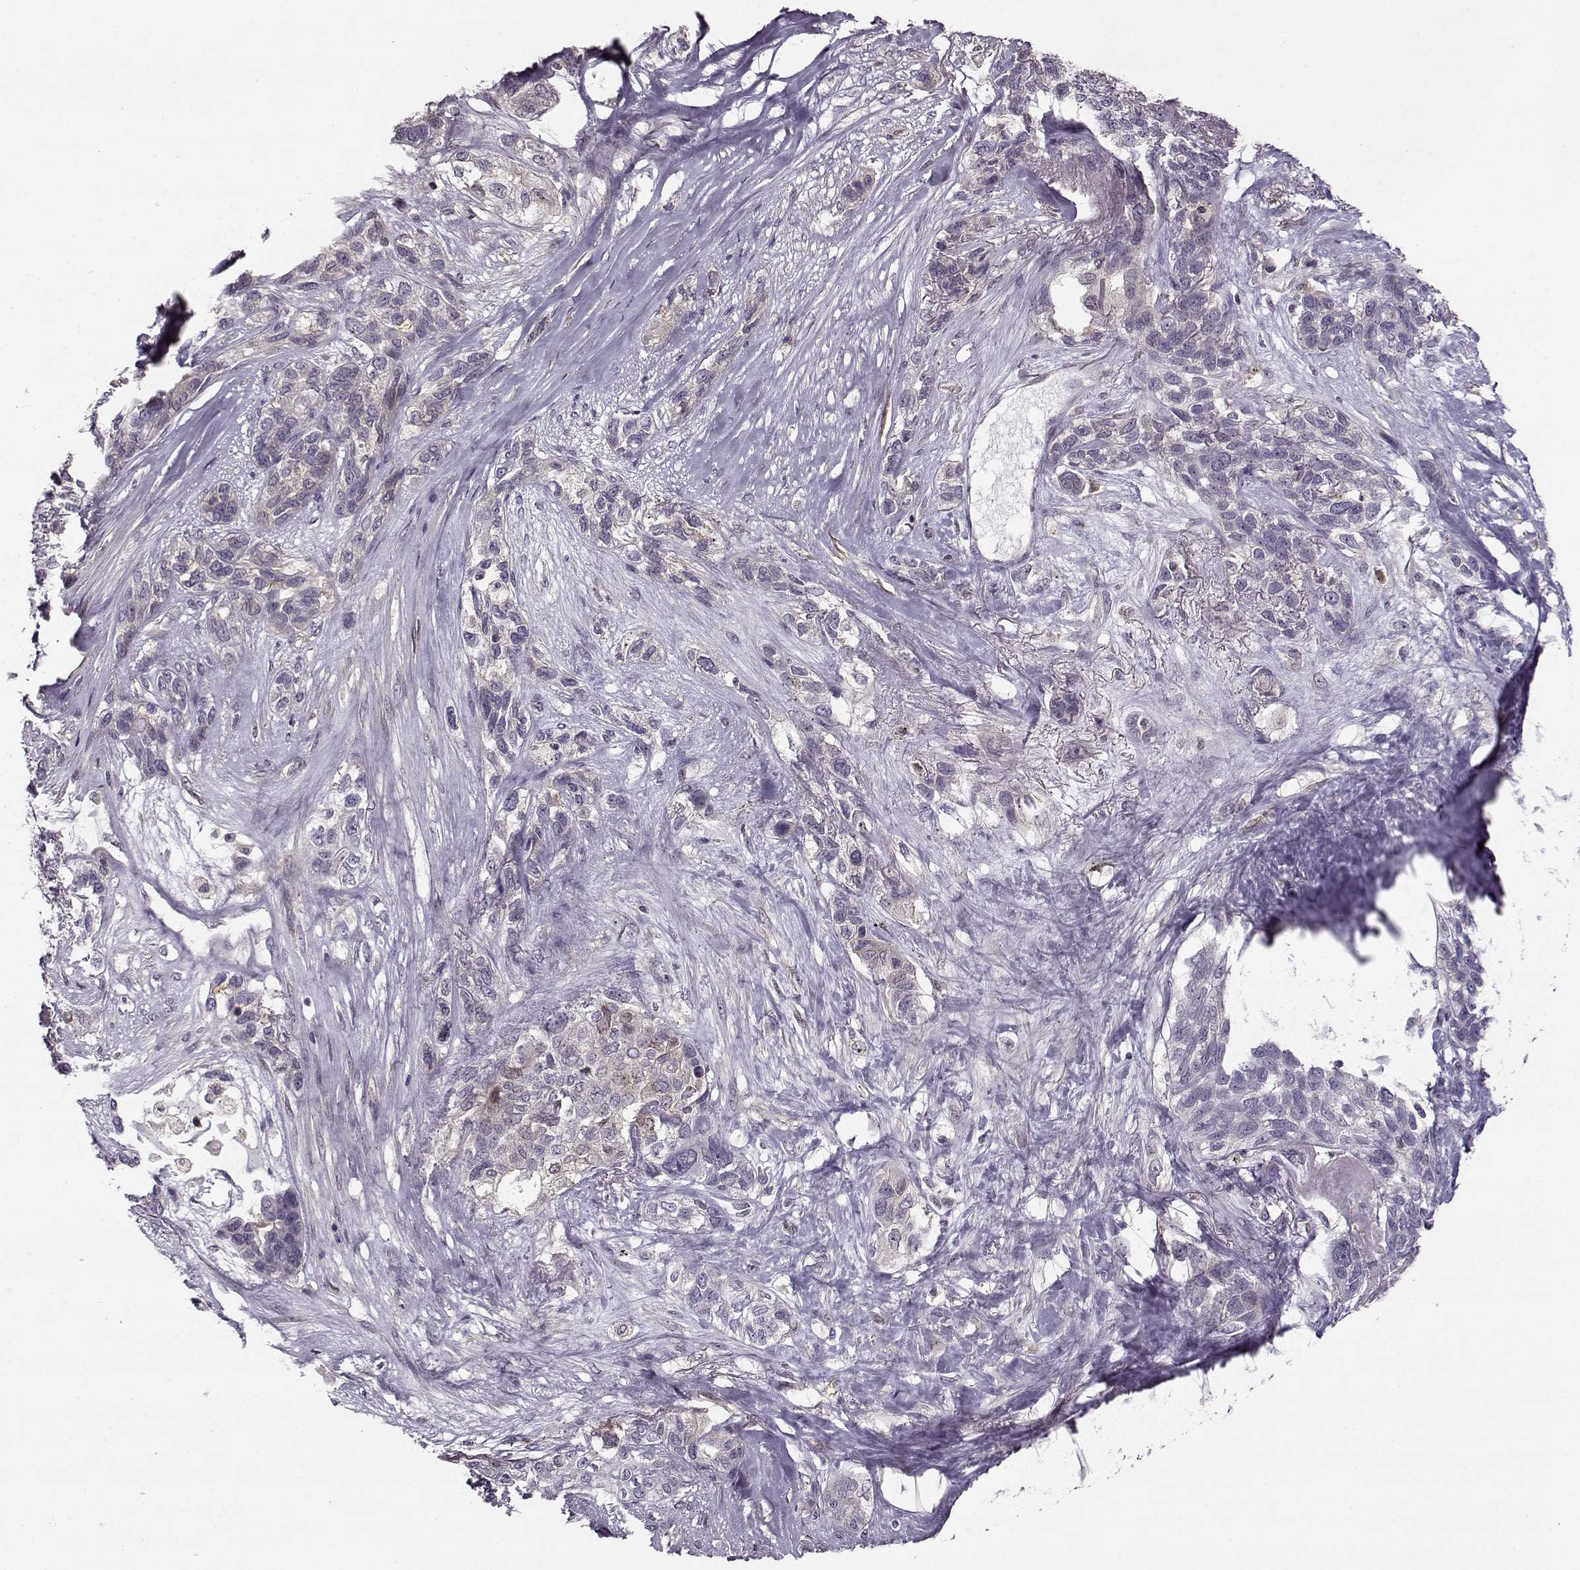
{"staining": {"intensity": "negative", "quantity": "none", "location": "none"}, "tissue": "lung cancer", "cell_type": "Tumor cells", "image_type": "cancer", "snomed": [{"axis": "morphology", "description": "Squamous cell carcinoma, NOS"}, {"axis": "topography", "description": "Lung"}], "caption": "Immunohistochemistry of human squamous cell carcinoma (lung) exhibits no expression in tumor cells. (DAB (3,3'-diaminobenzidine) immunohistochemistry (IHC) visualized using brightfield microscopy, high magnification).", "gene": "MFSD1", "patient": {"sex": "female", "age": 70}}